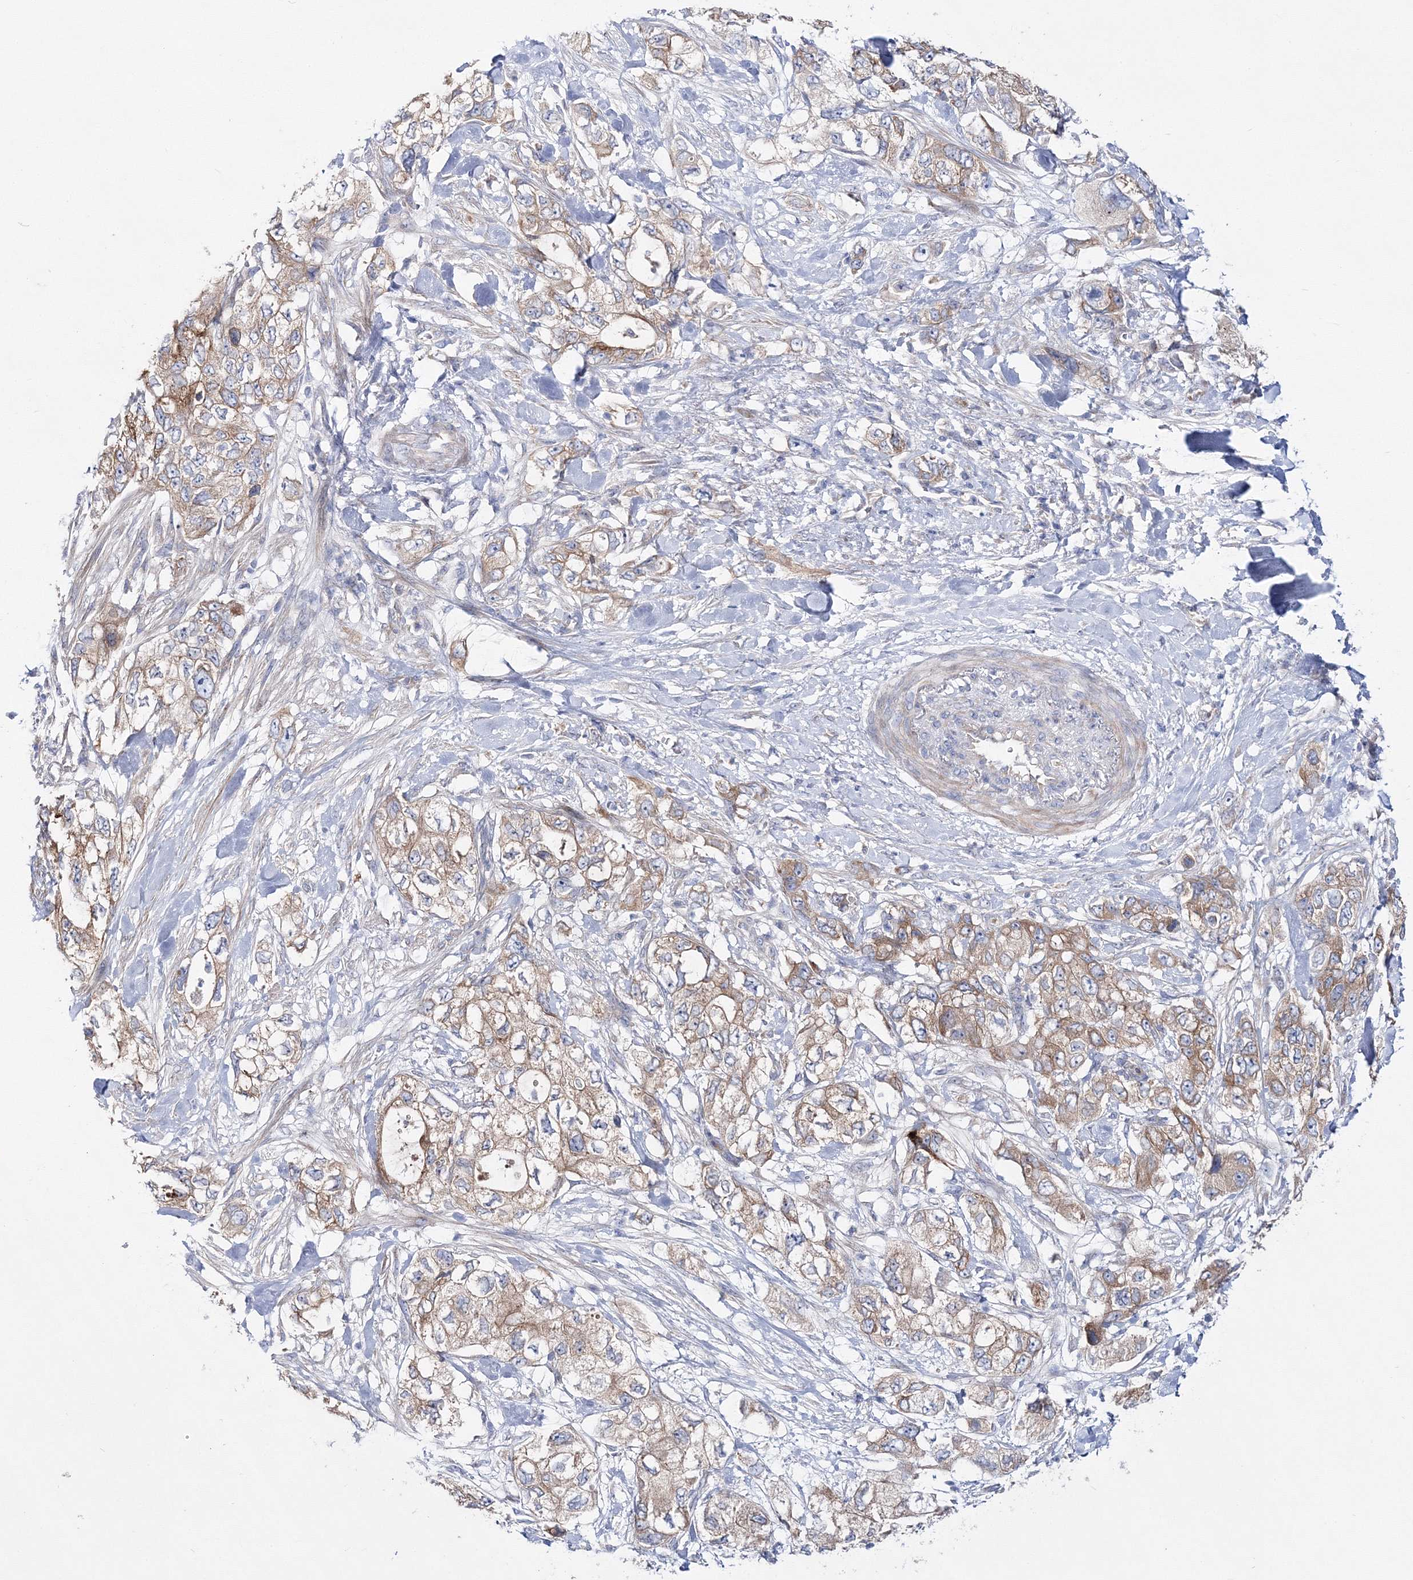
{"staining": {"intensity": "moderate", "quantity": ">75%", "location": "cytoplasmic/membranous"}, "tissue": "pancreatic cancer", "cell_type": "Tumor cells", "image_type": "cancer", "snomed": [{"axis": "morphology", "description": "Adenocarcinoma, NOS"}, {"axis": "topography", "description": "Pancreas"}], "caption": "The micrograph reveals staining of pancreatic cancer (adenocarcinoma), revealing moderate cytoplasmic/membranous protein expression (brown color) within tumor cells.", "gene": "ARHGAP32", "patient": {"sex": "female", "age": 73}}